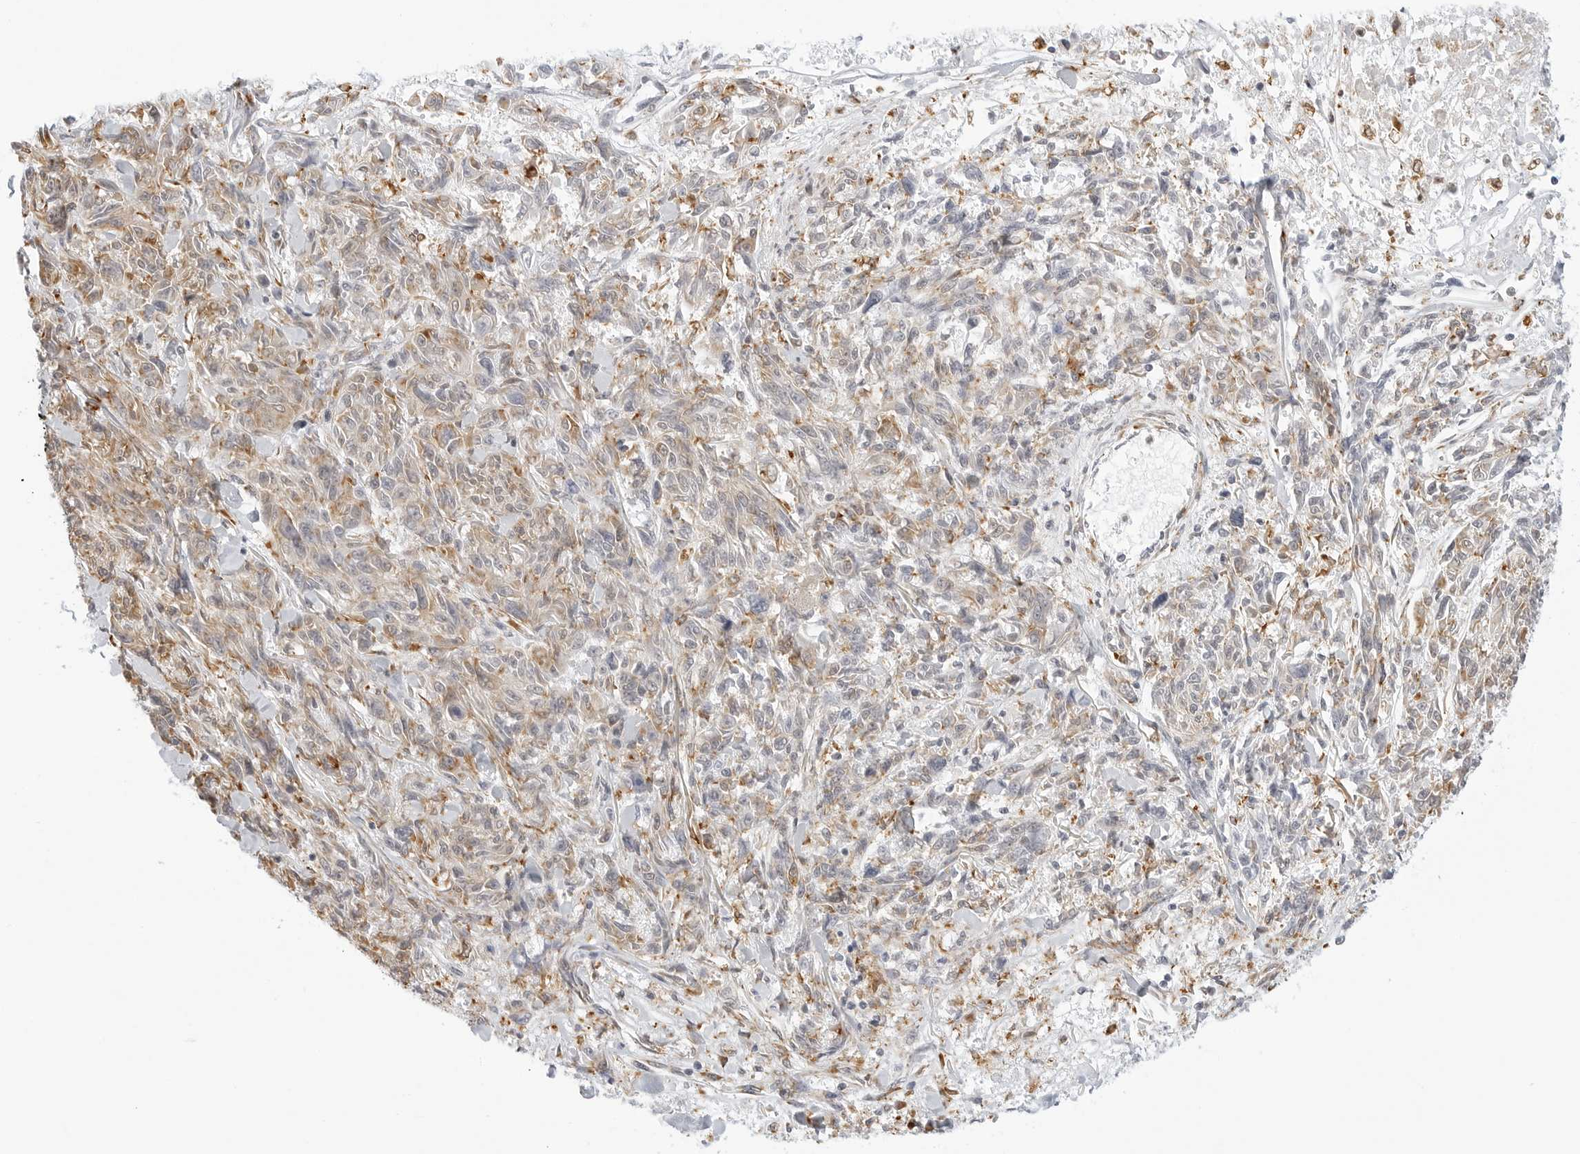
{"staining": {"intensity": "weak", "quantity": "<25%", "location": "cytoplasmic/membranous"}, "tissue": "melanoma", "cell_type": "Tumor cells", "image_type": "cancer", "snomed": [{"axis": "morphology", "description": "Malignant melanoma, NOS"}, {"axis": "topography", "description": "Skin"}], "caption": "A high-resolution photomicrograph shows IHC staining of melanoma, which exhibits no significant expression in tumor cells.", "gene": "THEM4", "patient": {"sex": "male", "age": 53}}